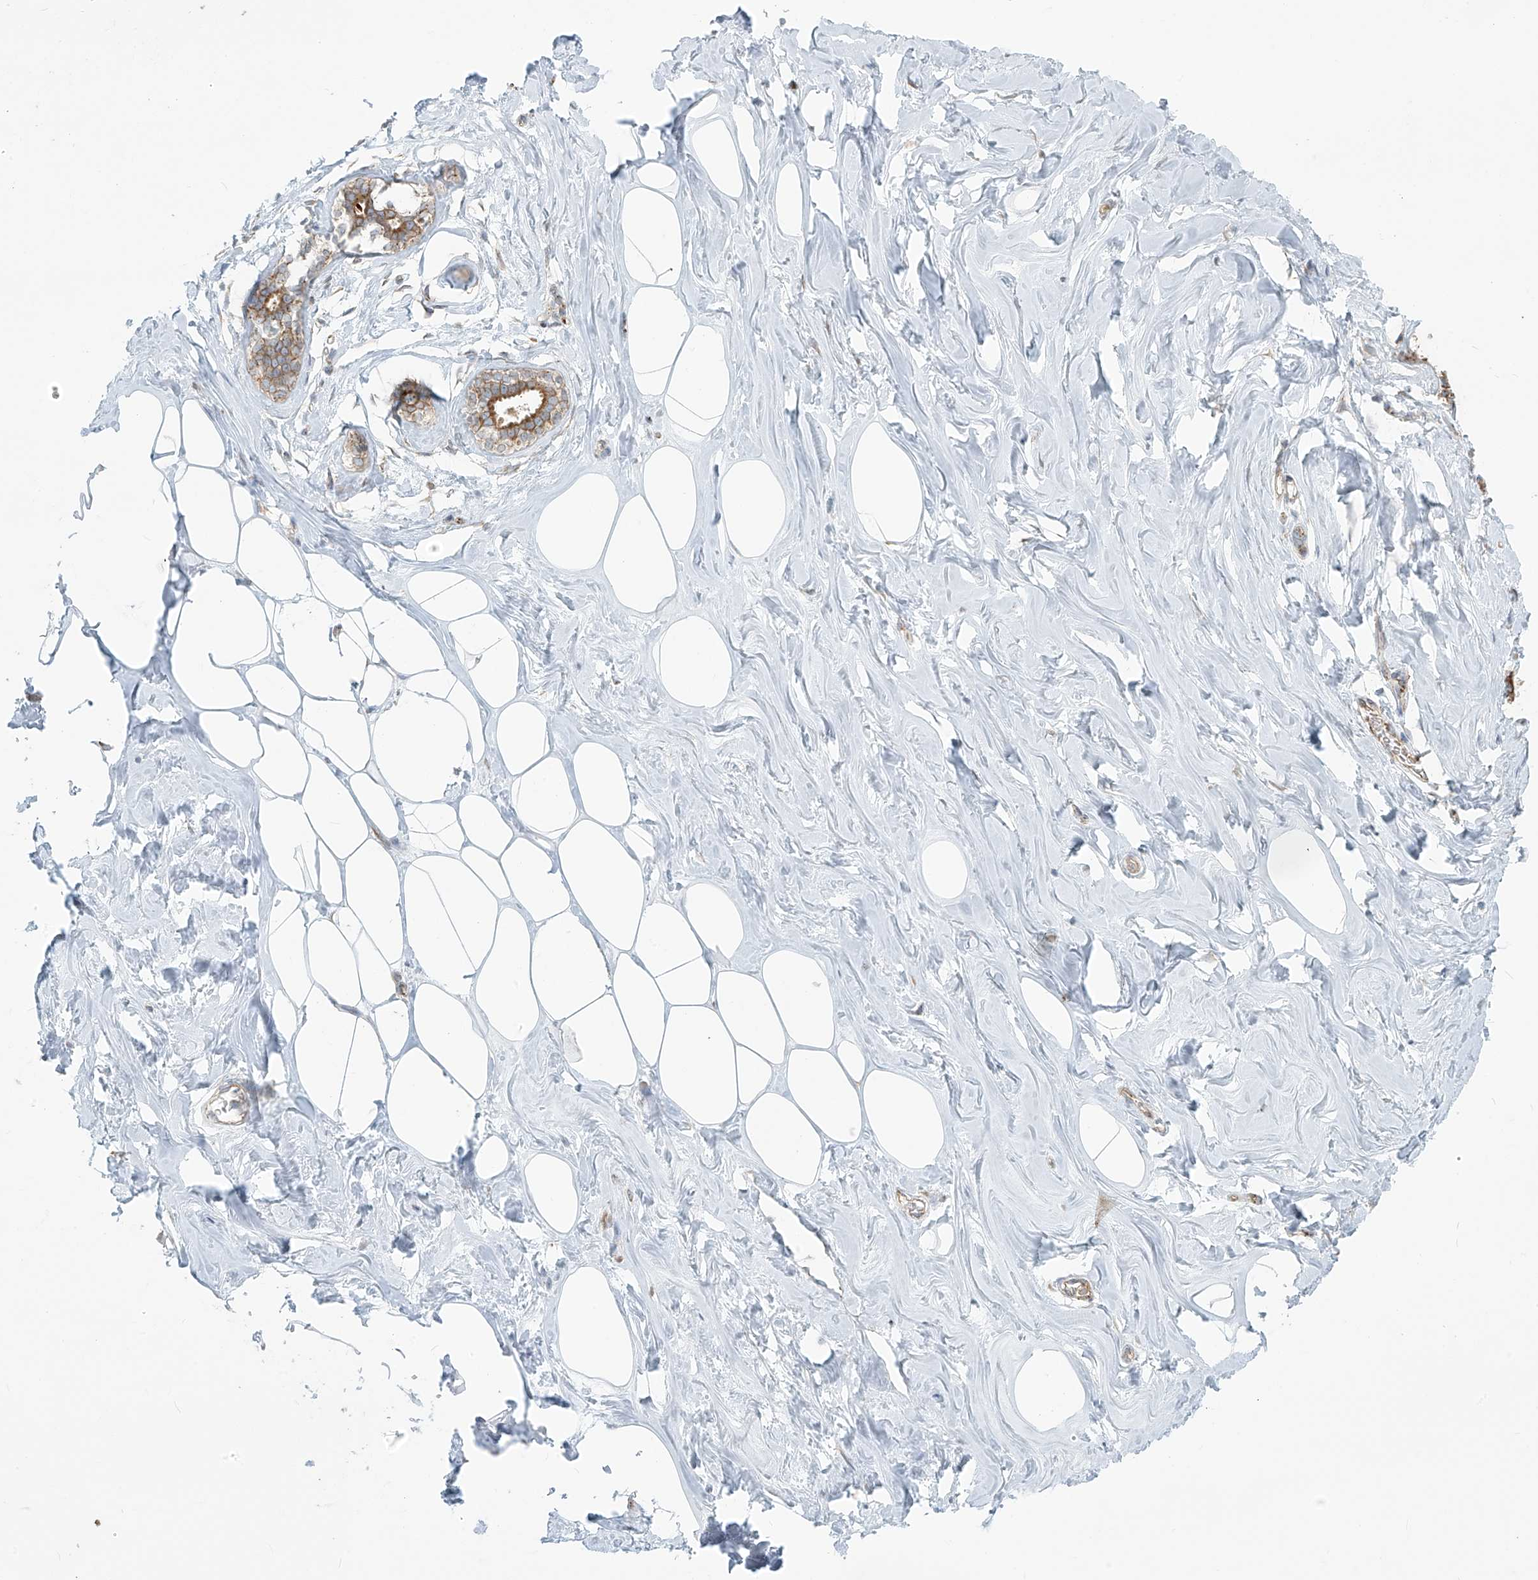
{"staining": {"intensity": "negative", "quantity": "none", "location": "none"}, "tissue": "adipose tissue", "cell_type": "Adipocytes", "image_type": "normal", "snomed": [{"axis": "morphology", "description": "Normal tissue, NOS"}, {"axis": "morphology", "description": "Fibrosis, NOS"}, {"axis": "topography", "description": "Breast"}, {"axis": "topography", "description": "Adipose tissue"}], "caption": "Immunohistochemistry photomicrograph of unremarkable adipose tissue: adipose tissue stained with DAB exhibits no significant protein staining in adipocytes.", "gene": "LZTS3", "patient": {"sex": "female", "age": 39}}